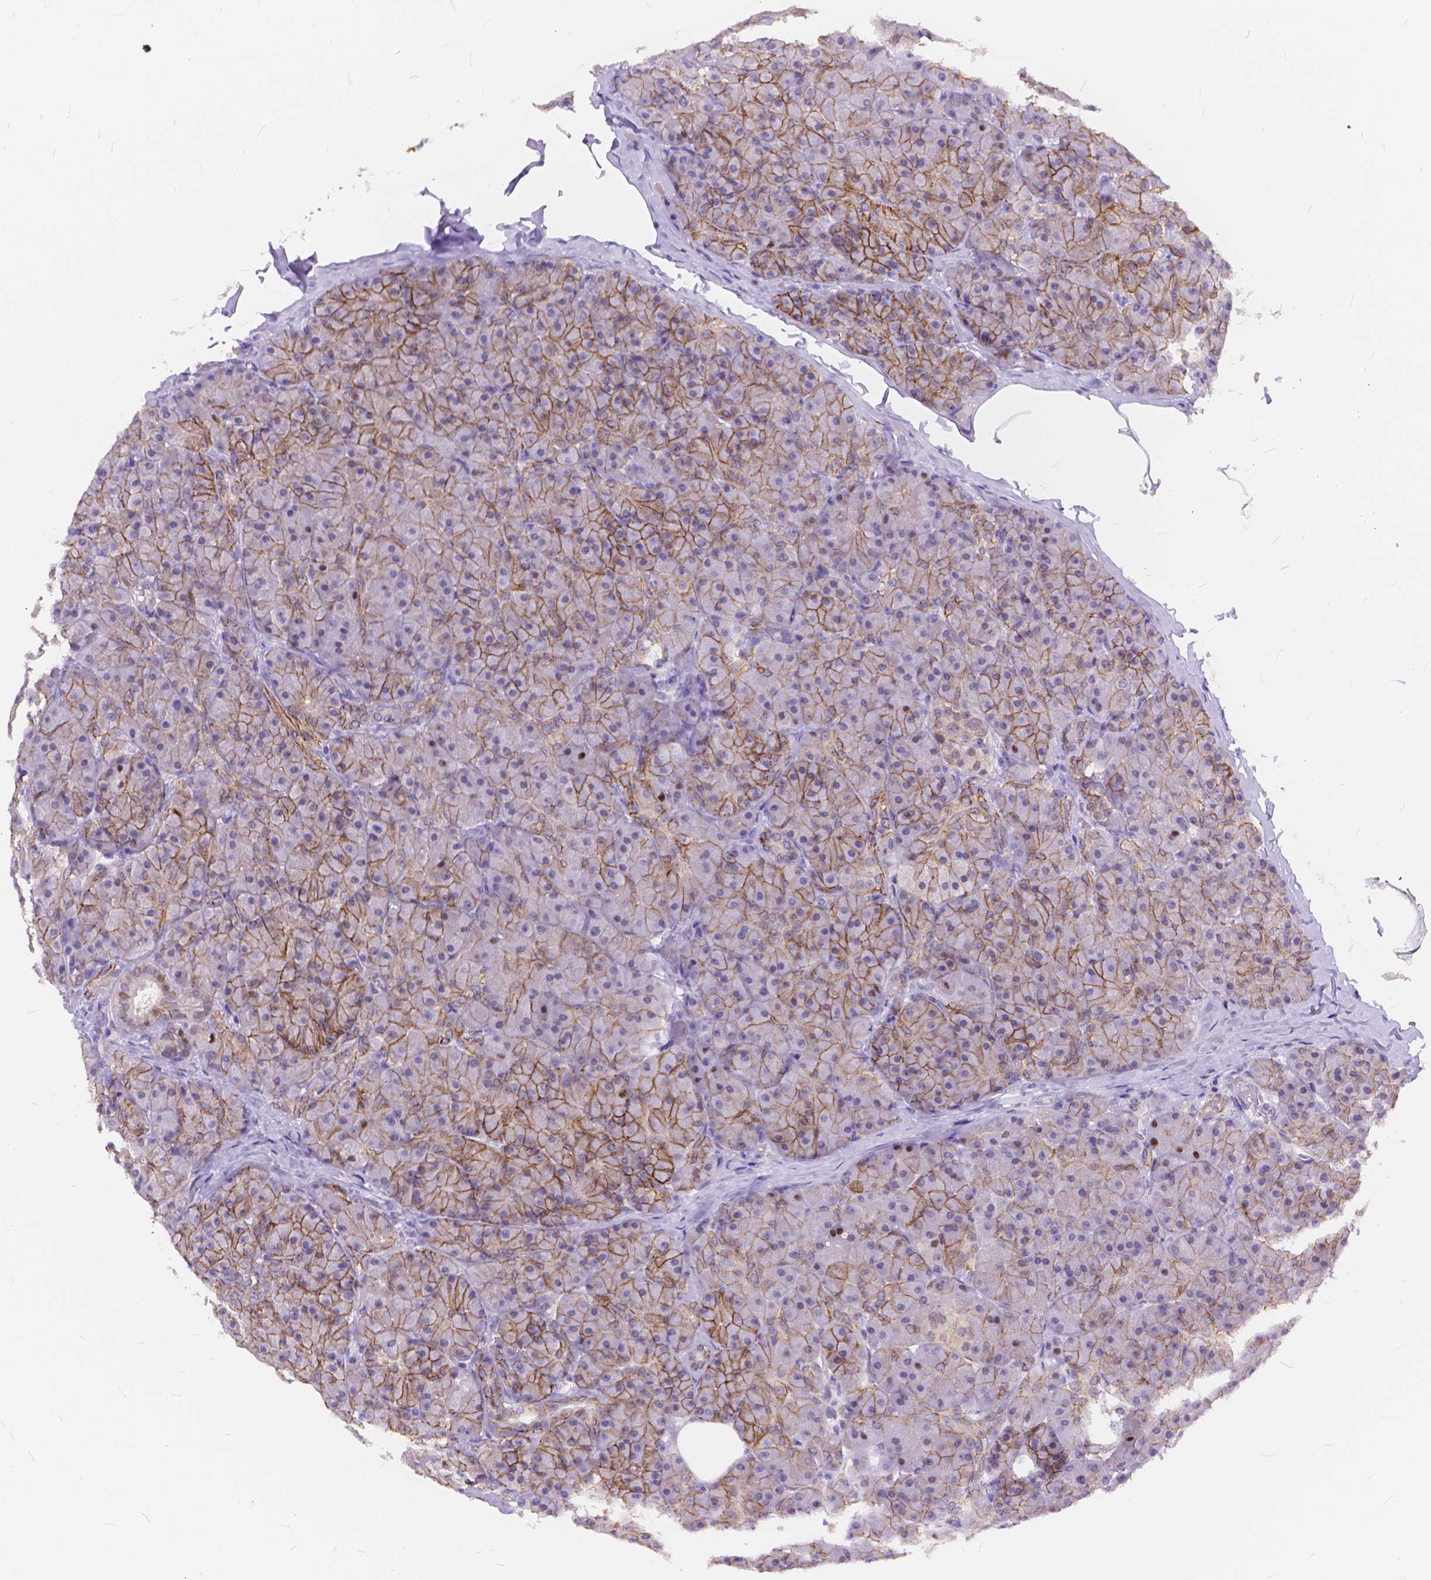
{"staining": {"intensity": "moderate", "quantity": ">75%", "location": "cytoplasmic/membranous"}, "tissue": "pancreas", "cell_type": "Exocrine glandular cells", "image_type": "normal", "snomed": [{"axis": "morphology", "description": "Normal tissue, NOS"}, {"axis": "topography", "description": "Pancreas"}], "caption": "The immunohistochemical stain shows moderate cytoplasmic/membranous expression in exocrine glandular cells of normal pancreas.", "gene": "MAN2C1", "patient": {"sex": "male", "age": 57}}